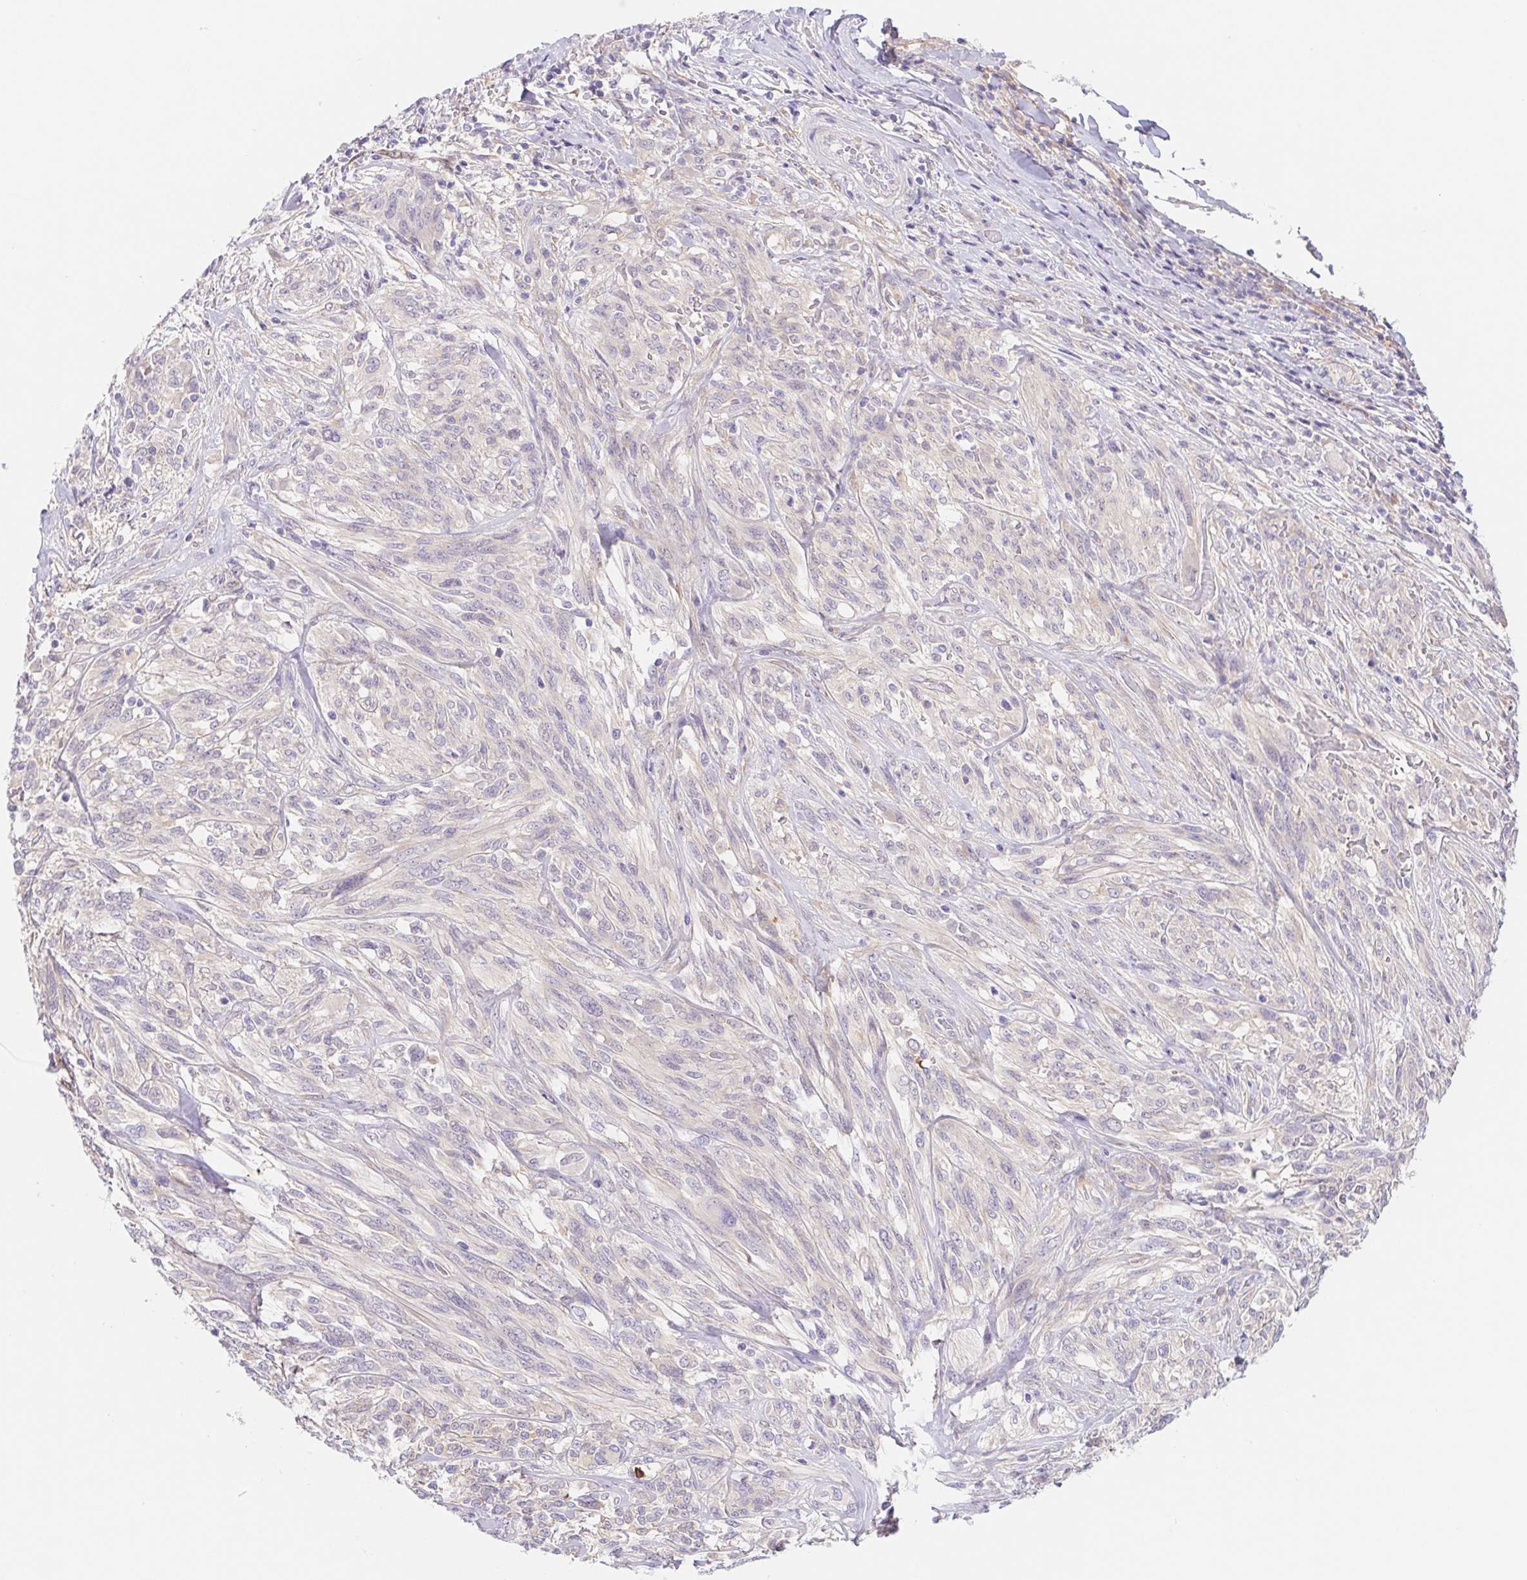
{"staining": {"intensity": "negative", "quantity": "none", "location": "none"}, "tissue": "melanoma", "cell_type": "Tumor cells", "image_type": "cancer", "snomed": [{"axis": "morphology", "description": "Malignant melanoma, NOS"}, {"axis": "topography", "description": "Skin"}], "caption": "Immunohistochemistry (IHC) micrograph of melanoma stained for a protein (brown), which reveals no positivity in tumor cells.", "gene": "DYNC2LI1", "patient": {"sex": "female", "age": 91}}